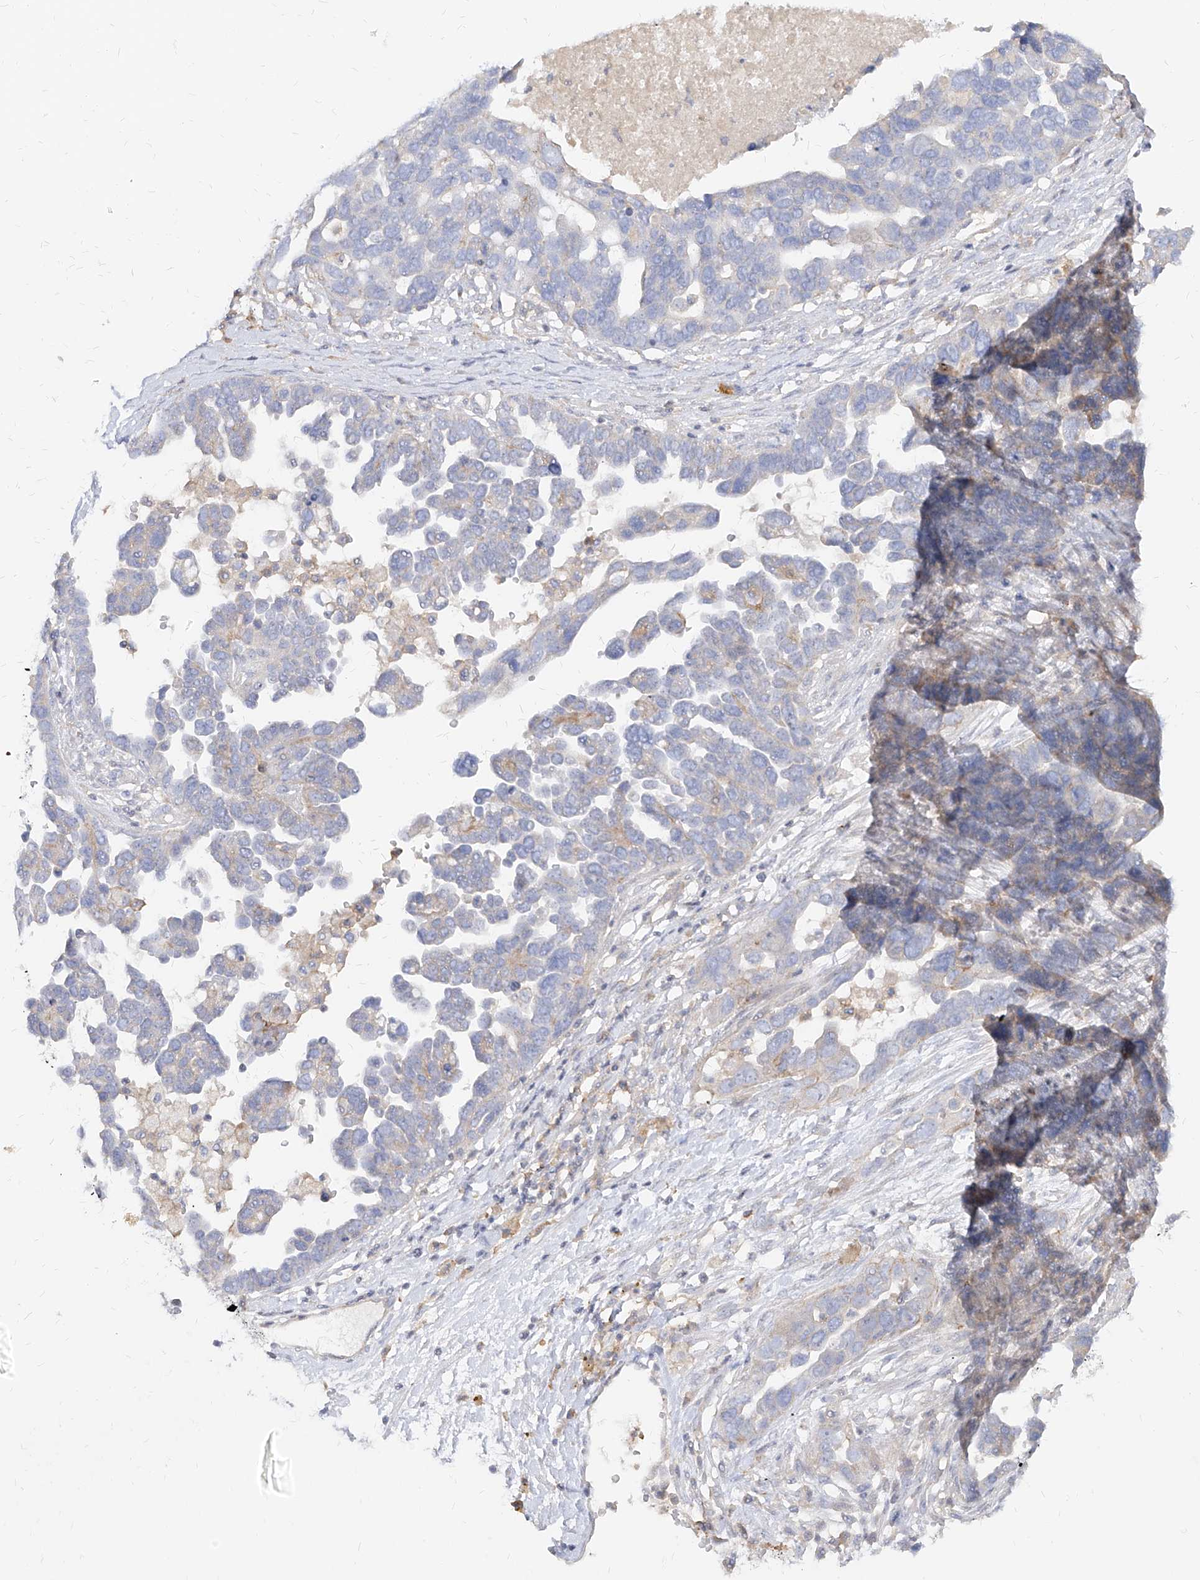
{"staining": {"intensity": "negative", "quantity": "none", "location": "none"}, "tissue": "ovarian cancer", "cell_type": "Tumor cells", "image_type": "cancer", "snomed": [{"axis": "morphology", "description": "Cystadenocarcinoma, serous, NOS"}, {"axis": "topography", "description": "Ovary"}], "caption": "Photomicrograph shows no significant protein positivity in tumor cells of ovarian cancer. (DAB (3,3'-diaminobenzidine) immunohistochemistry (IHC) with hematoxylin counter stain).", "gene": "RBFOX3", "patient": {"sex": "female", "age": 54}}